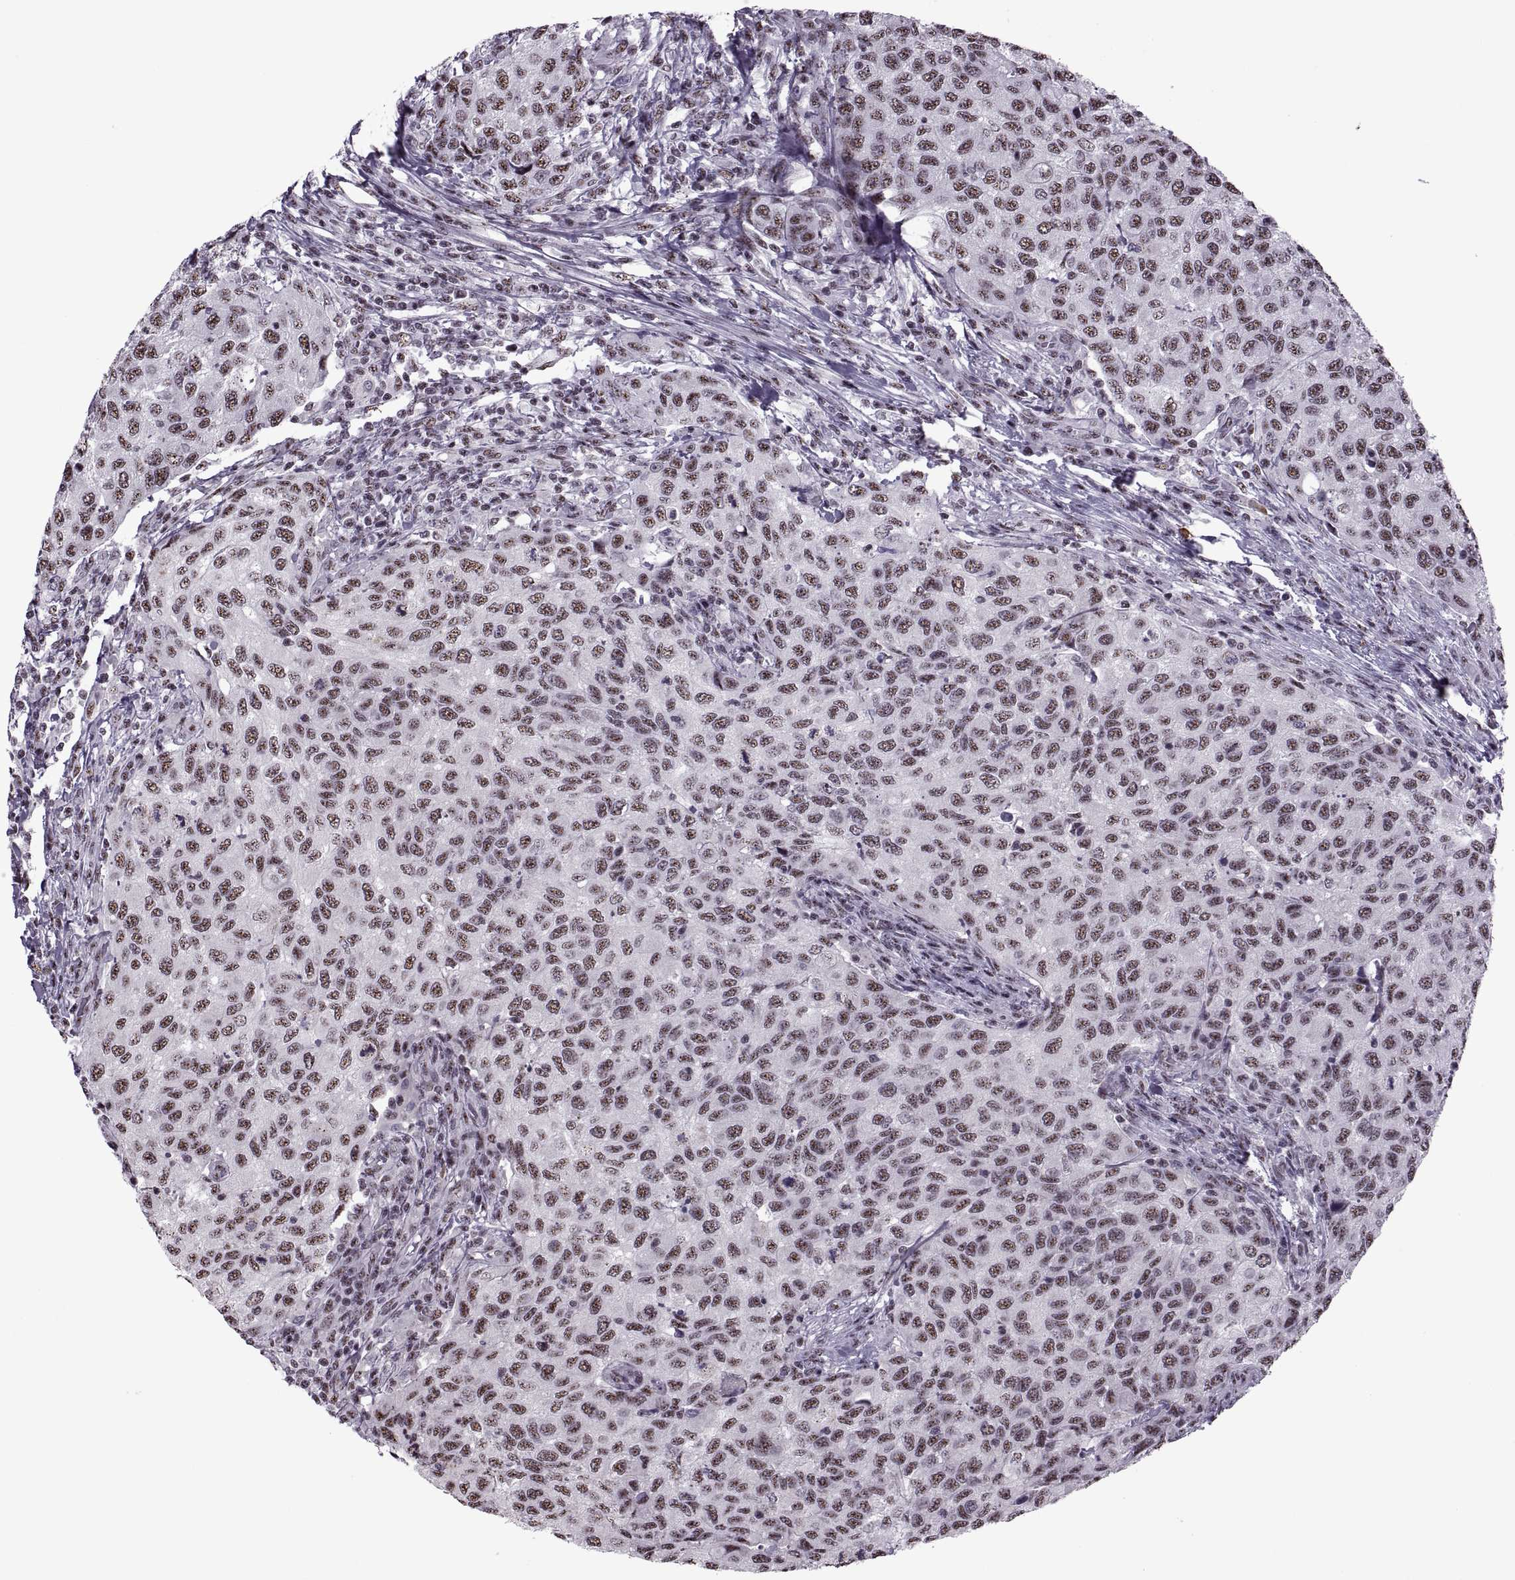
{"staining": {"intensity": "weak", "quantity": ">75%", "location": "nuclear"}, "tissue": "urothelial cancer", "cell_type": "Tumor cells", "image_type": "cancer", "snomed": [{"axis": "morphology", "description": "Urothelial carcinoma, High grade"}, {"axis": "topography", "description": "Urinary bladder"}], "caption": "Urothelial cancer stained for a protein (brown) demonstrates weak nuclear positive expression in about >75% of tumor cells.", "gene": "MAGEA4", "patient": {"sex": "female", "age": 78}}